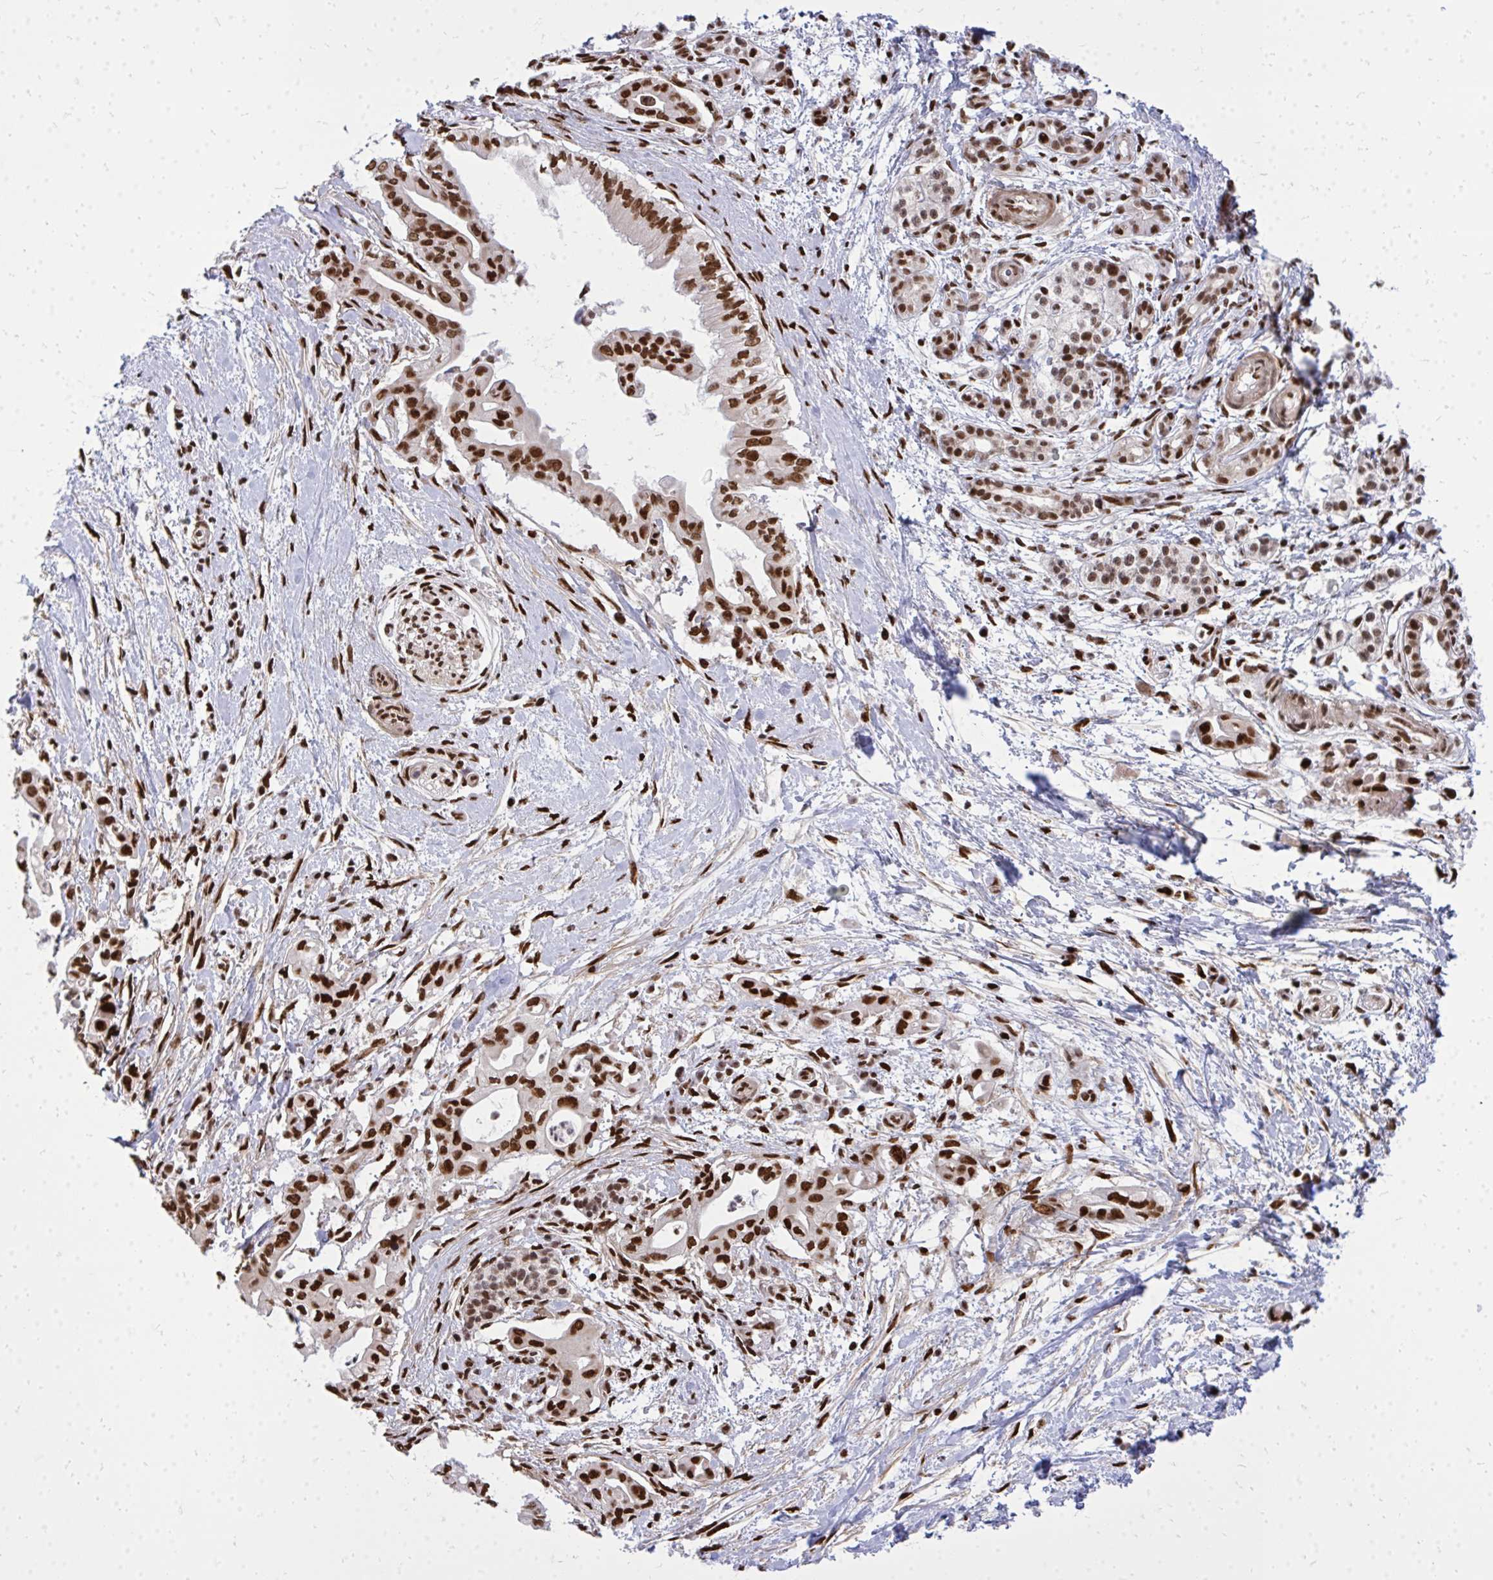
{"staining": {"intensity": "strong", "quantity": ">75%", "location": "nuclear"}, "tissue": "pancreatic cancer", "cell_type": "Tumor cells", "image_type": "cancer", "snomed": [{"axis": "morphology", "description": "Adenocarcinoma, NOS"}, {"axis": "topography", "description": "Pancreas"}], "caption": "A brown stain highlights strong nuclear staining of a protein in human pancreatic cancer tumor cells.", "gene": "TBL1Y", "patient": {"sex": "male", "age": 71}}